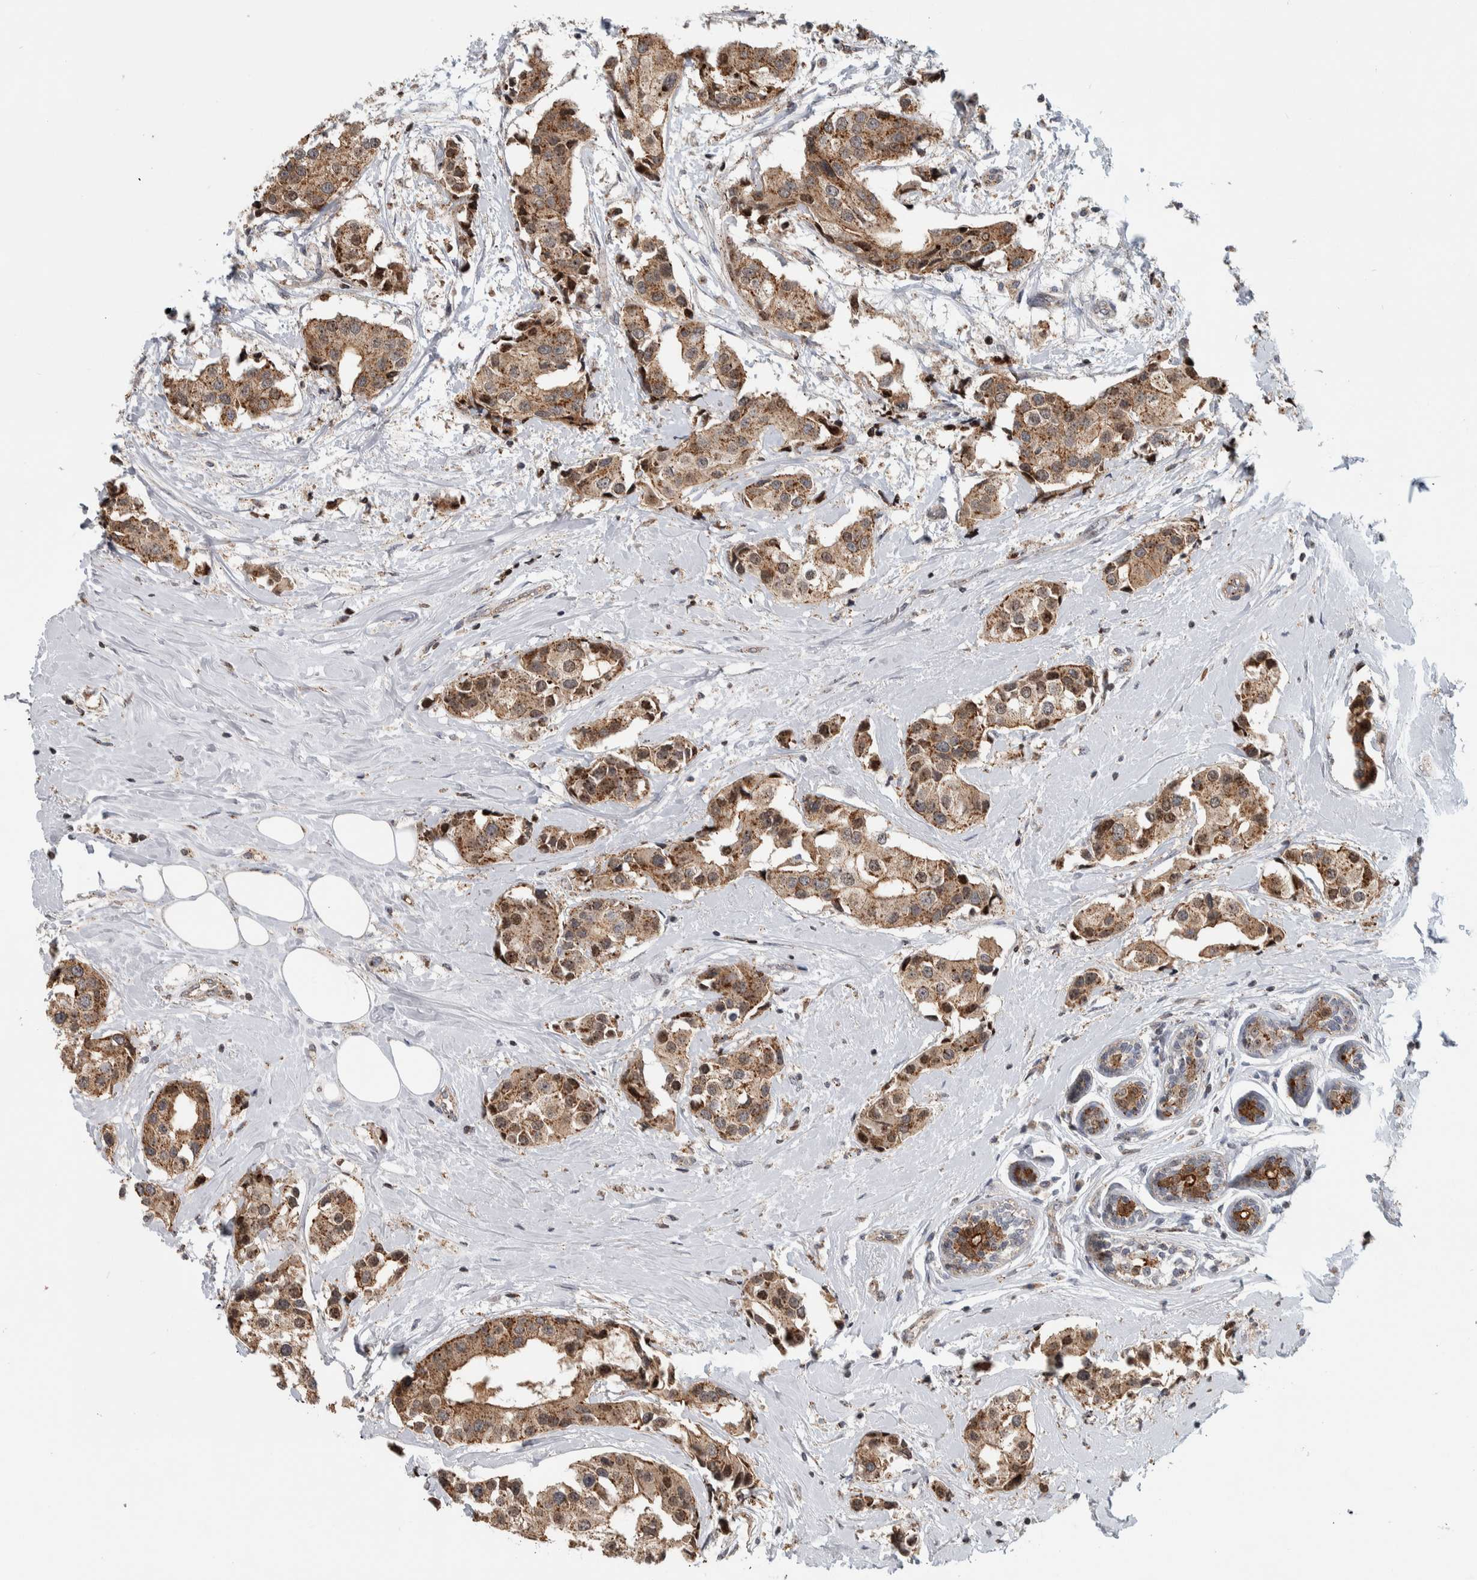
{"staining": {"intensity": "moderate", "quantity": ">75%", "location": "cytoplasmic/membranous,nuclear"}, "tissue": "breast cancer", "cell_type": "Tumor cells", "image_type": "cancer", "snomed": [{"axis": "morphology", "description": "Normal tissue, NOS"}, {"axis": "morphology", "description": "Duct carcinoma"}, {"axis": "topography", "description": "Breast"}], "caption": "Human breast cancer (invasive ductal carcinoma) stained with a protein marker exhibits moderate staining in tumor cells.", "gene": "MSL1", "patient": {"sex": "female", "age": 39}}